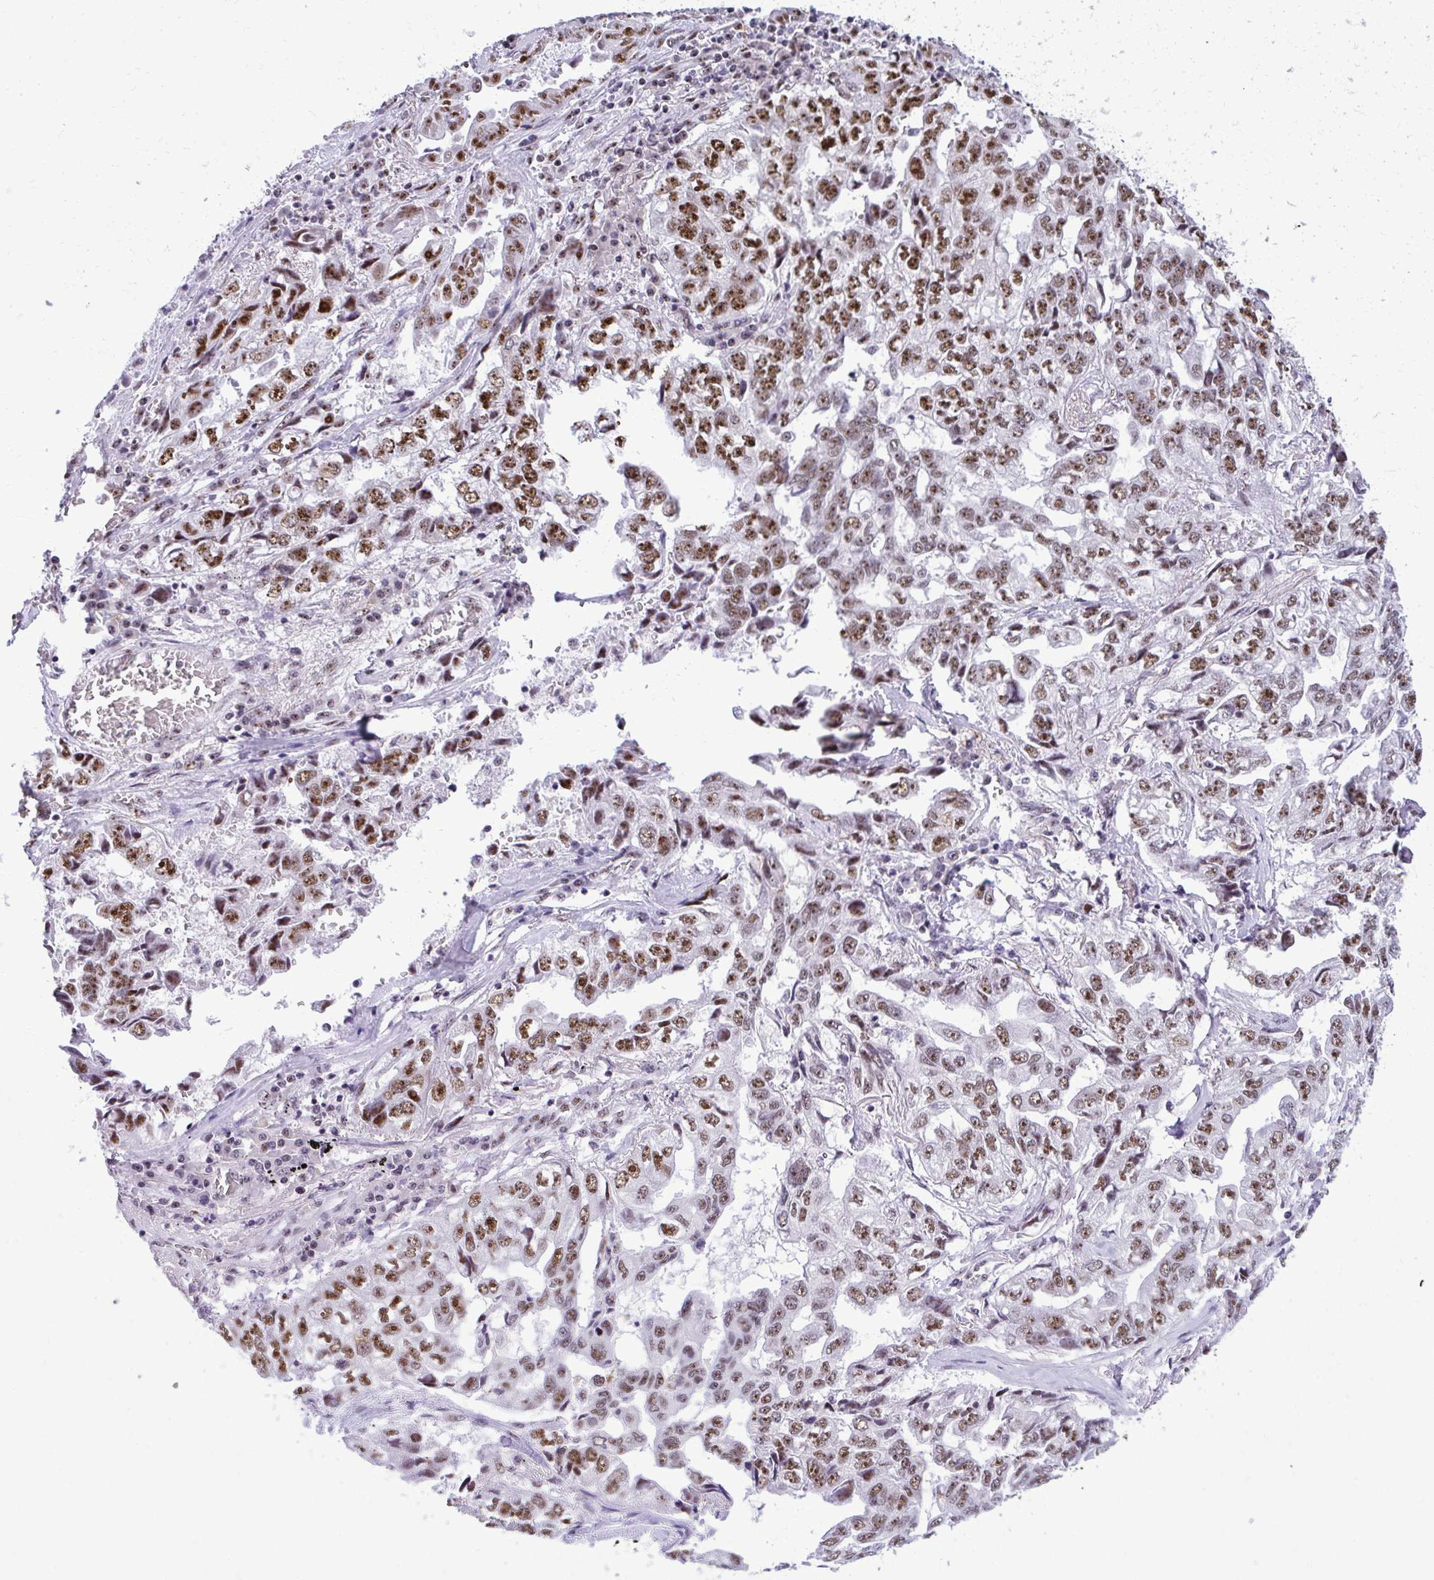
{"staining": {"intensity": "moderate", "quantity": ">75%", "location": "nuclear"}, "tissue": "lung cancer", "cell_type": "Tumor cells", "image_type": "cancer", "snomed": [{"axis": "morphology", "description": "Adenocarcinoma, NOS"}, {"axis": "topography", "description": "Lung"}], "caption": "Lung cancer tissue reveals moderate nuclear staining in approximately >75% of tumor cells (DAB (3,3'-diaminobenzidine) IHC with brightfield microscopy, high magnification).", "gene": "PELP1", "patient": {"sex": "female", "age": 52}}